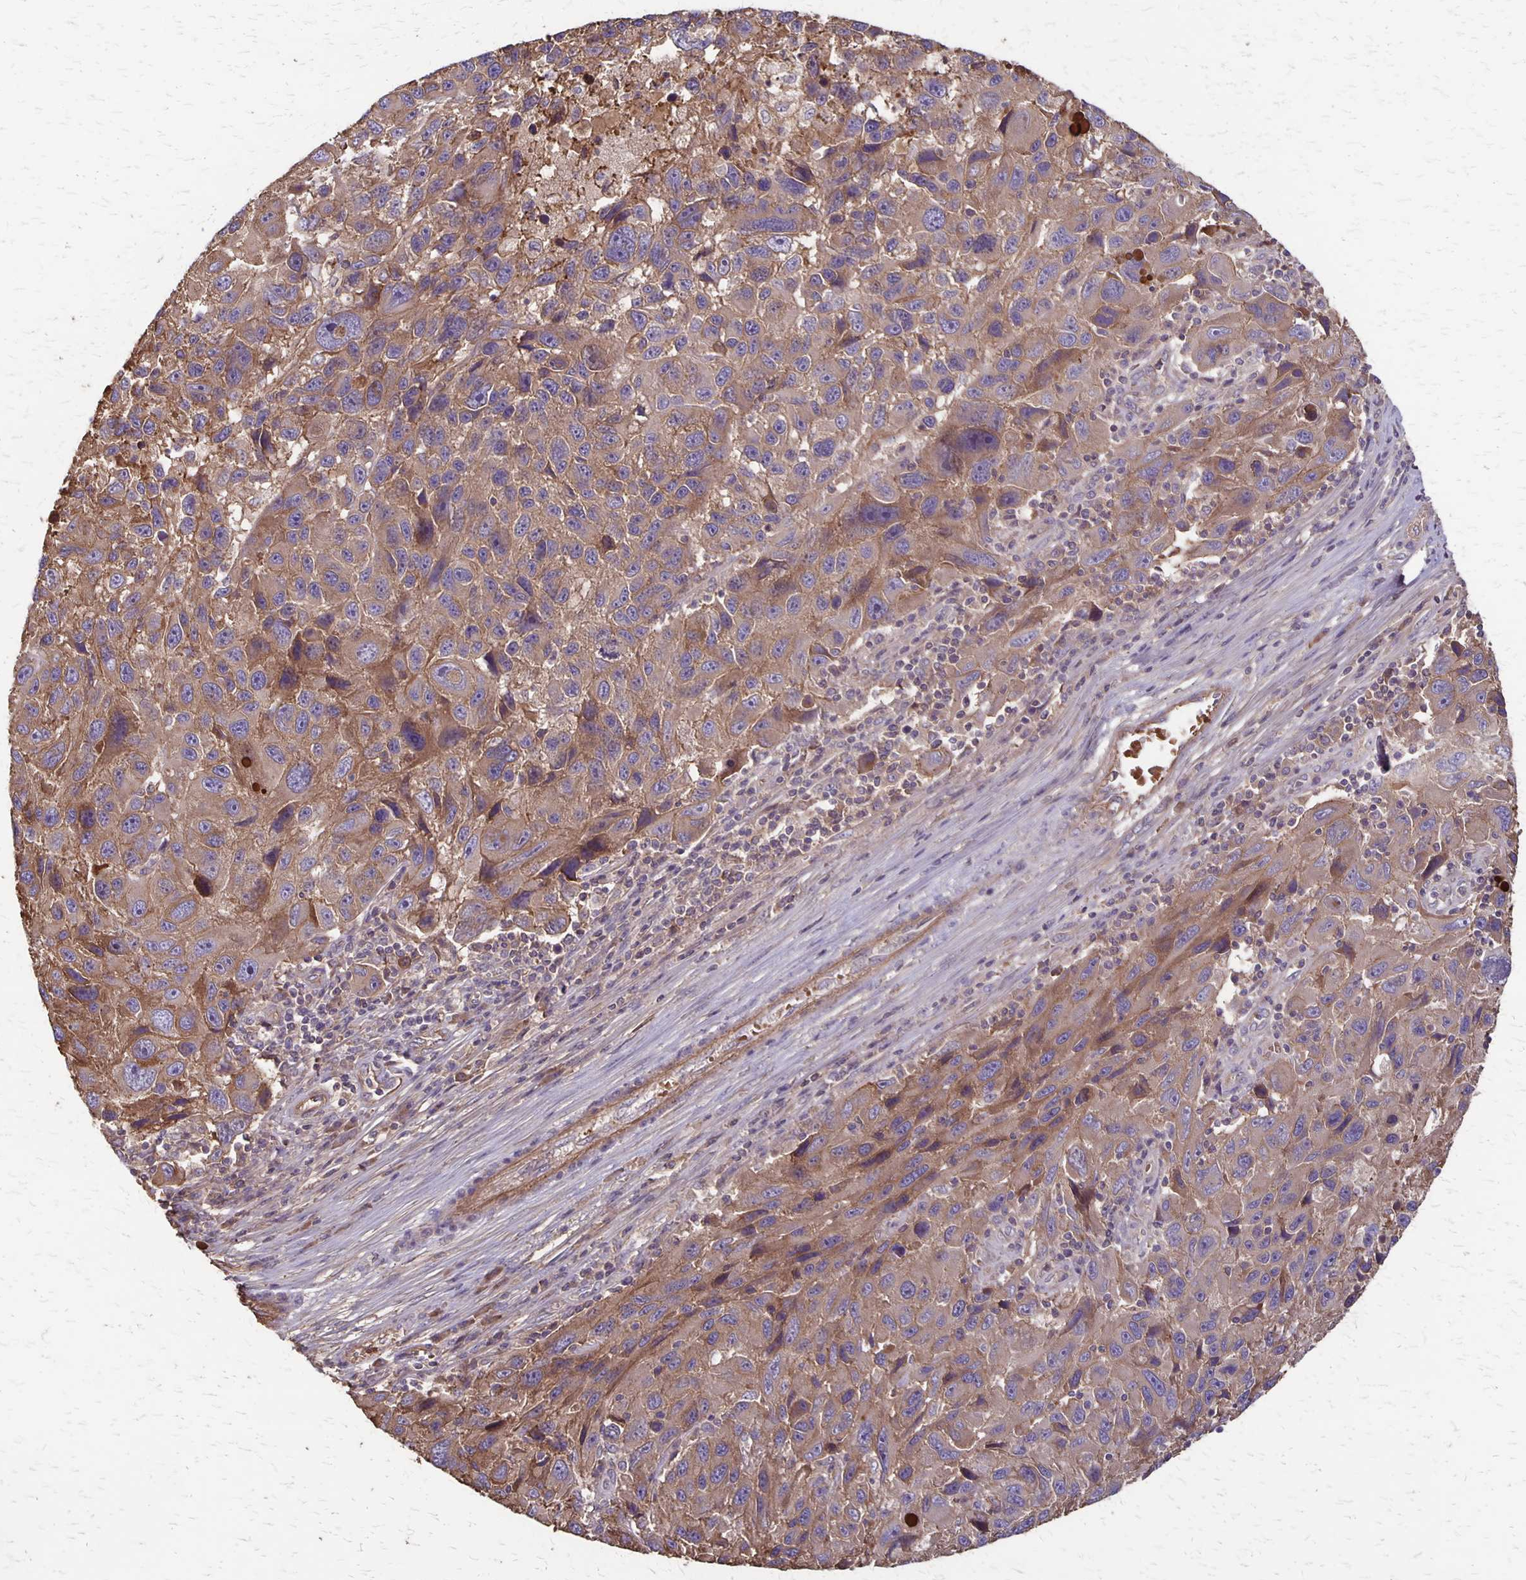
{"staining": {"intensity": "weak", "quantity": ">75%", "location": "cytoplasmic/membranous"}, "tissue": "melanoma", "cell_type": "Tumor cells", "image_type": "cancer", "snomed": [{"axis": "morphology", "description": "Malignant melanoma, NOS"}, {"axis": "topography", "description": "Skin"}], "caption": "Immunohistochemistry (IHC) (DAB (3,3'-diaminobenzidine)) staining of melanoma shows weak cytoplasmic/membranous protein expression in about >75% of tumor cells. (DAB (3,3'-diaminobenzidine) = brown stain, brightfield microscopy at high magnification).", "gene": "PROM2", "patient": {"sex": "male", "age": 53}}